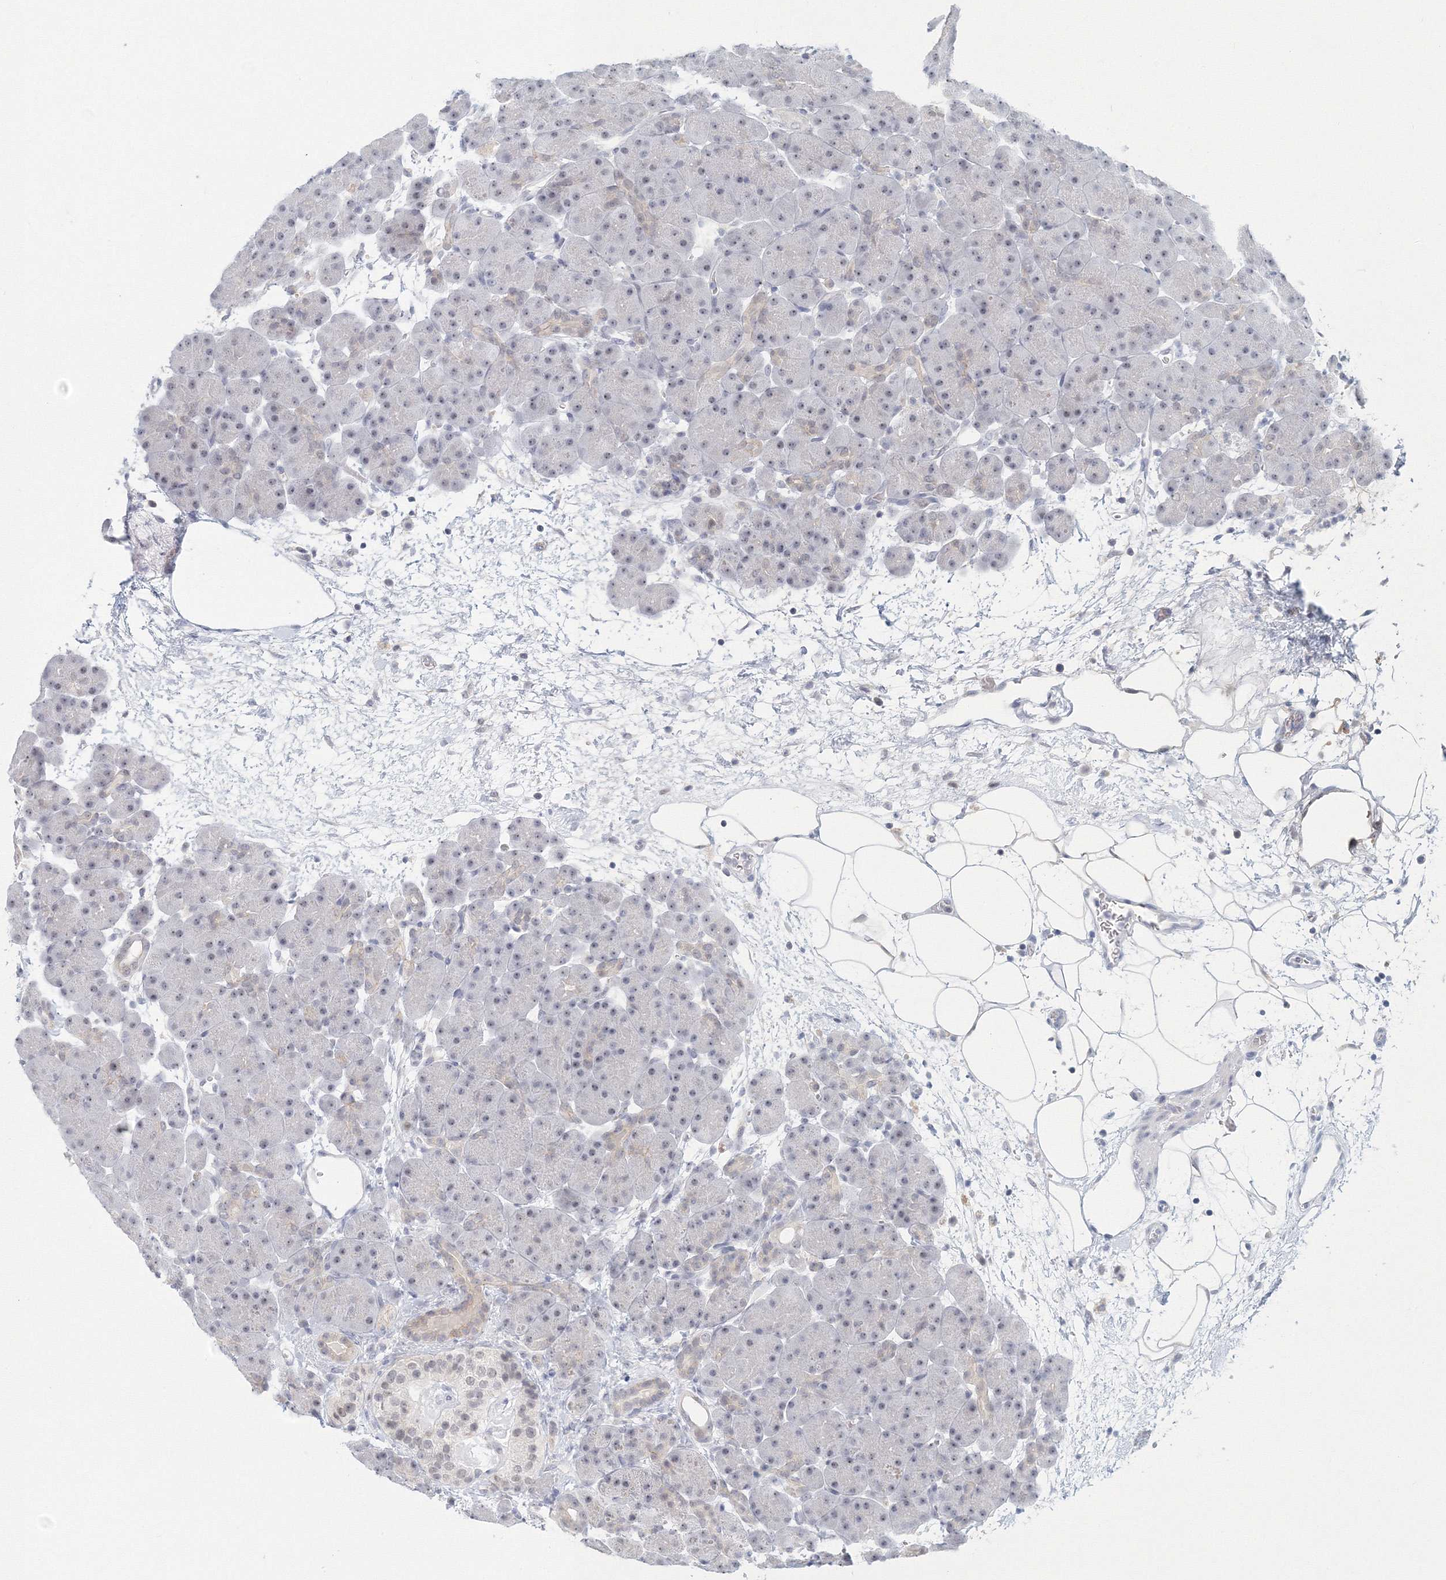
{"staining": {"intensity": "weak", "quantity": "<25%", "location": "cytoplasmic/membranous"}, "tissue": "pancreas", "cell_type": "Exocrine glandular cells", "image_type": "normal", "snomed": [{"axis": "morphology", "description": "Normal tissue, NOS"}, {"axis": "topography", "description": "Pancreas"}], "caption": "High magnification brightfield microscopy of unremarkable pancreas stained with DAB (3,3'-diaminobenzidine) (brown) and counterstained with hematoxylin (blue): exocrine glandular cells show no significant expression.", "gene": "VSIG1", "patient": {"sex": "male", "age": 66}}